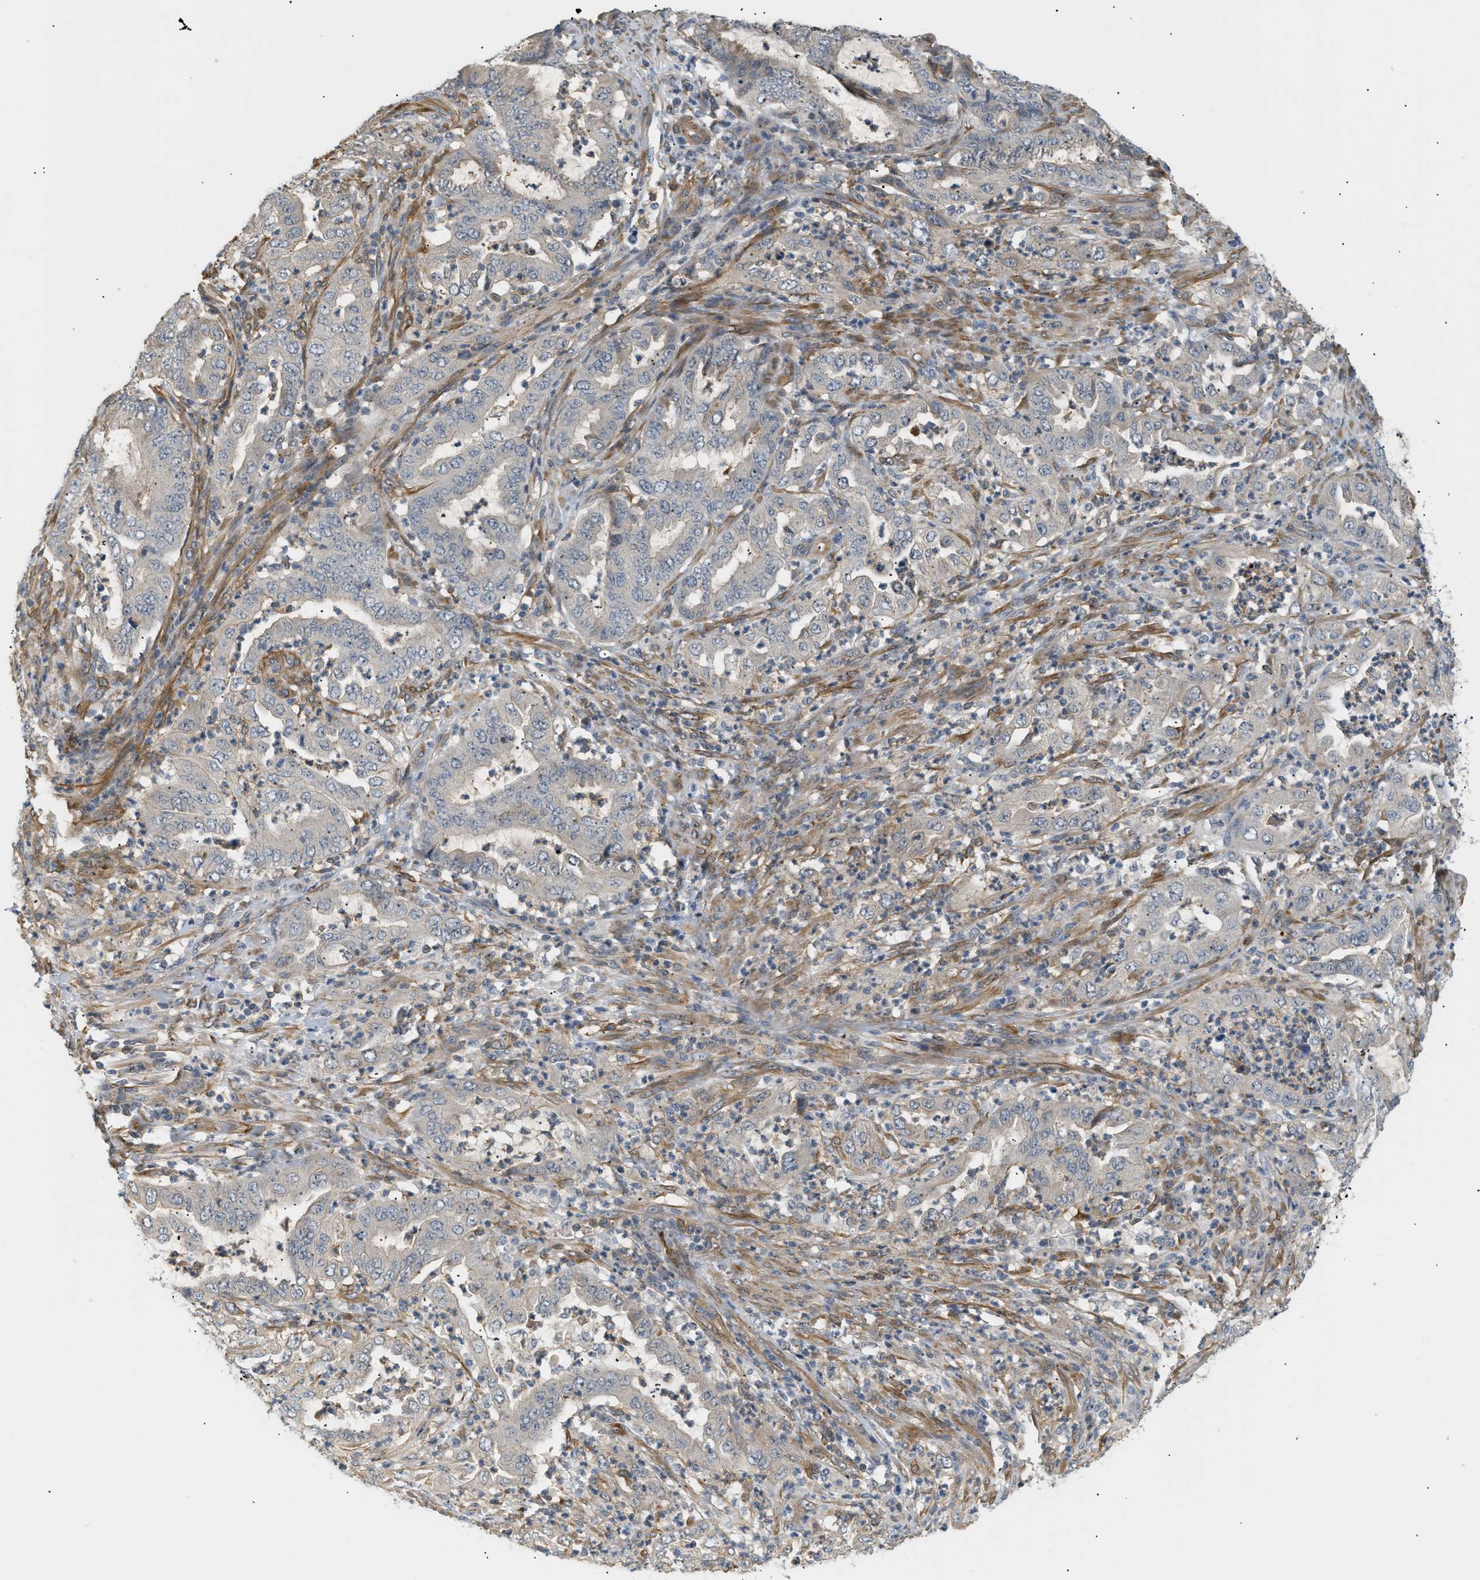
{"staining": {"intensity": "negative", "quantity": "none", "location": "none"}, "tissue": "endometrial cancer", "cell_type": "Tumor cells", "image_type": "cancer", "snomed": [{"axis": "morphology", "description": "Adenocarcinoma, NOS"}, {"axis": "topography", "description": "Endometrium"}], "caption": "There is no significant staining in tumor cells of endometrial adenocarcinoma.", "gene": "CORO2B", "patient": {"sex": "female", "age": 70}}